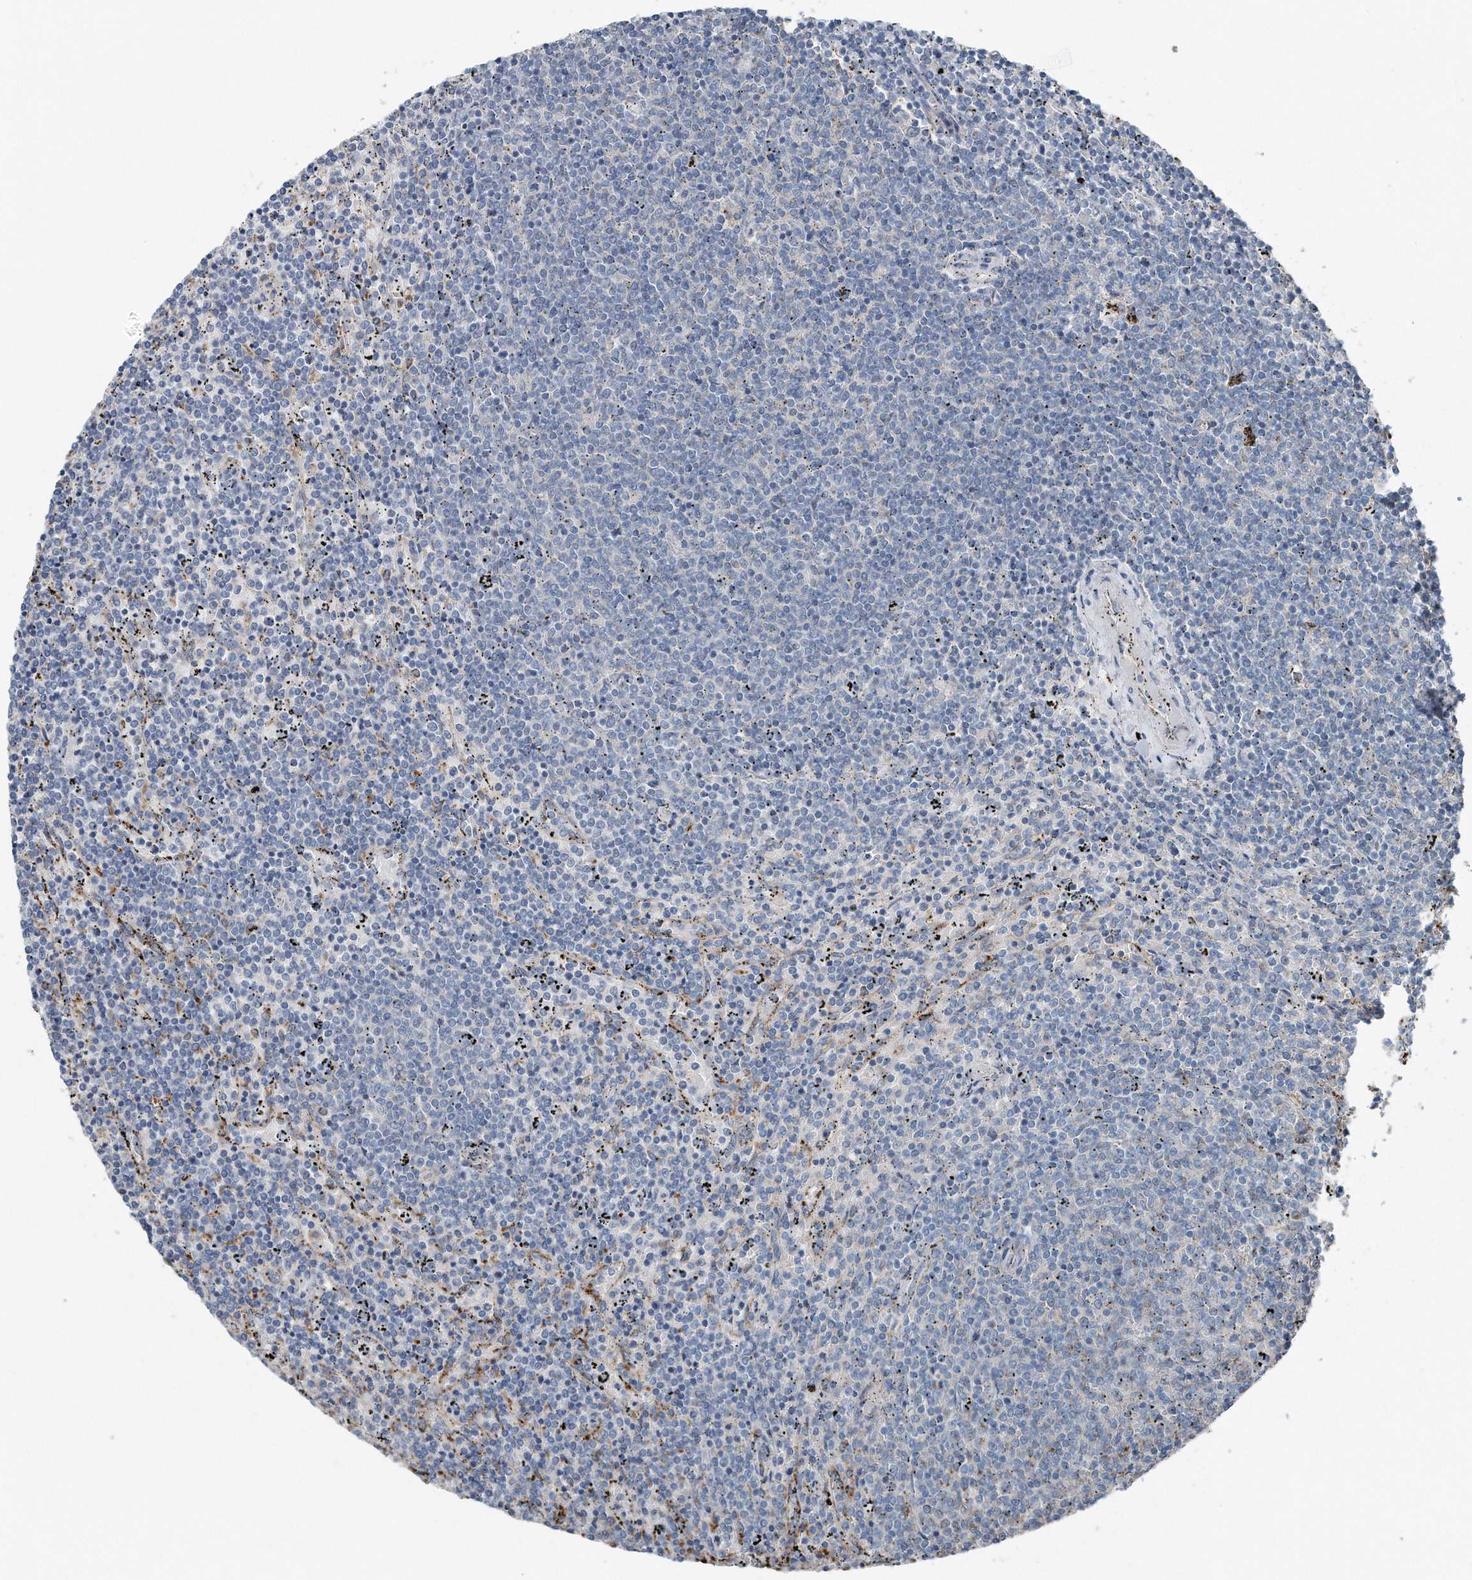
{"staining": {"intensity": "negative", "quantity": "none", "location": "none"}, "tissue": "lymphoma", "cell_type": "Tumor cells", "image_type": "cancer", "snomed": [{"axis": "morphology", "description": "Malignant lymphoma, non-Hodgkin's type, Low grade"}, {"axis": "topography", "description": "Spleen"}], "caption": "The image reveals no staining of tumor cells in malignant lymphoma, non-Hodgkin's type (low-grade).", "gene": "ZNF772", "patient": {"sex": "female", "age": 50}}